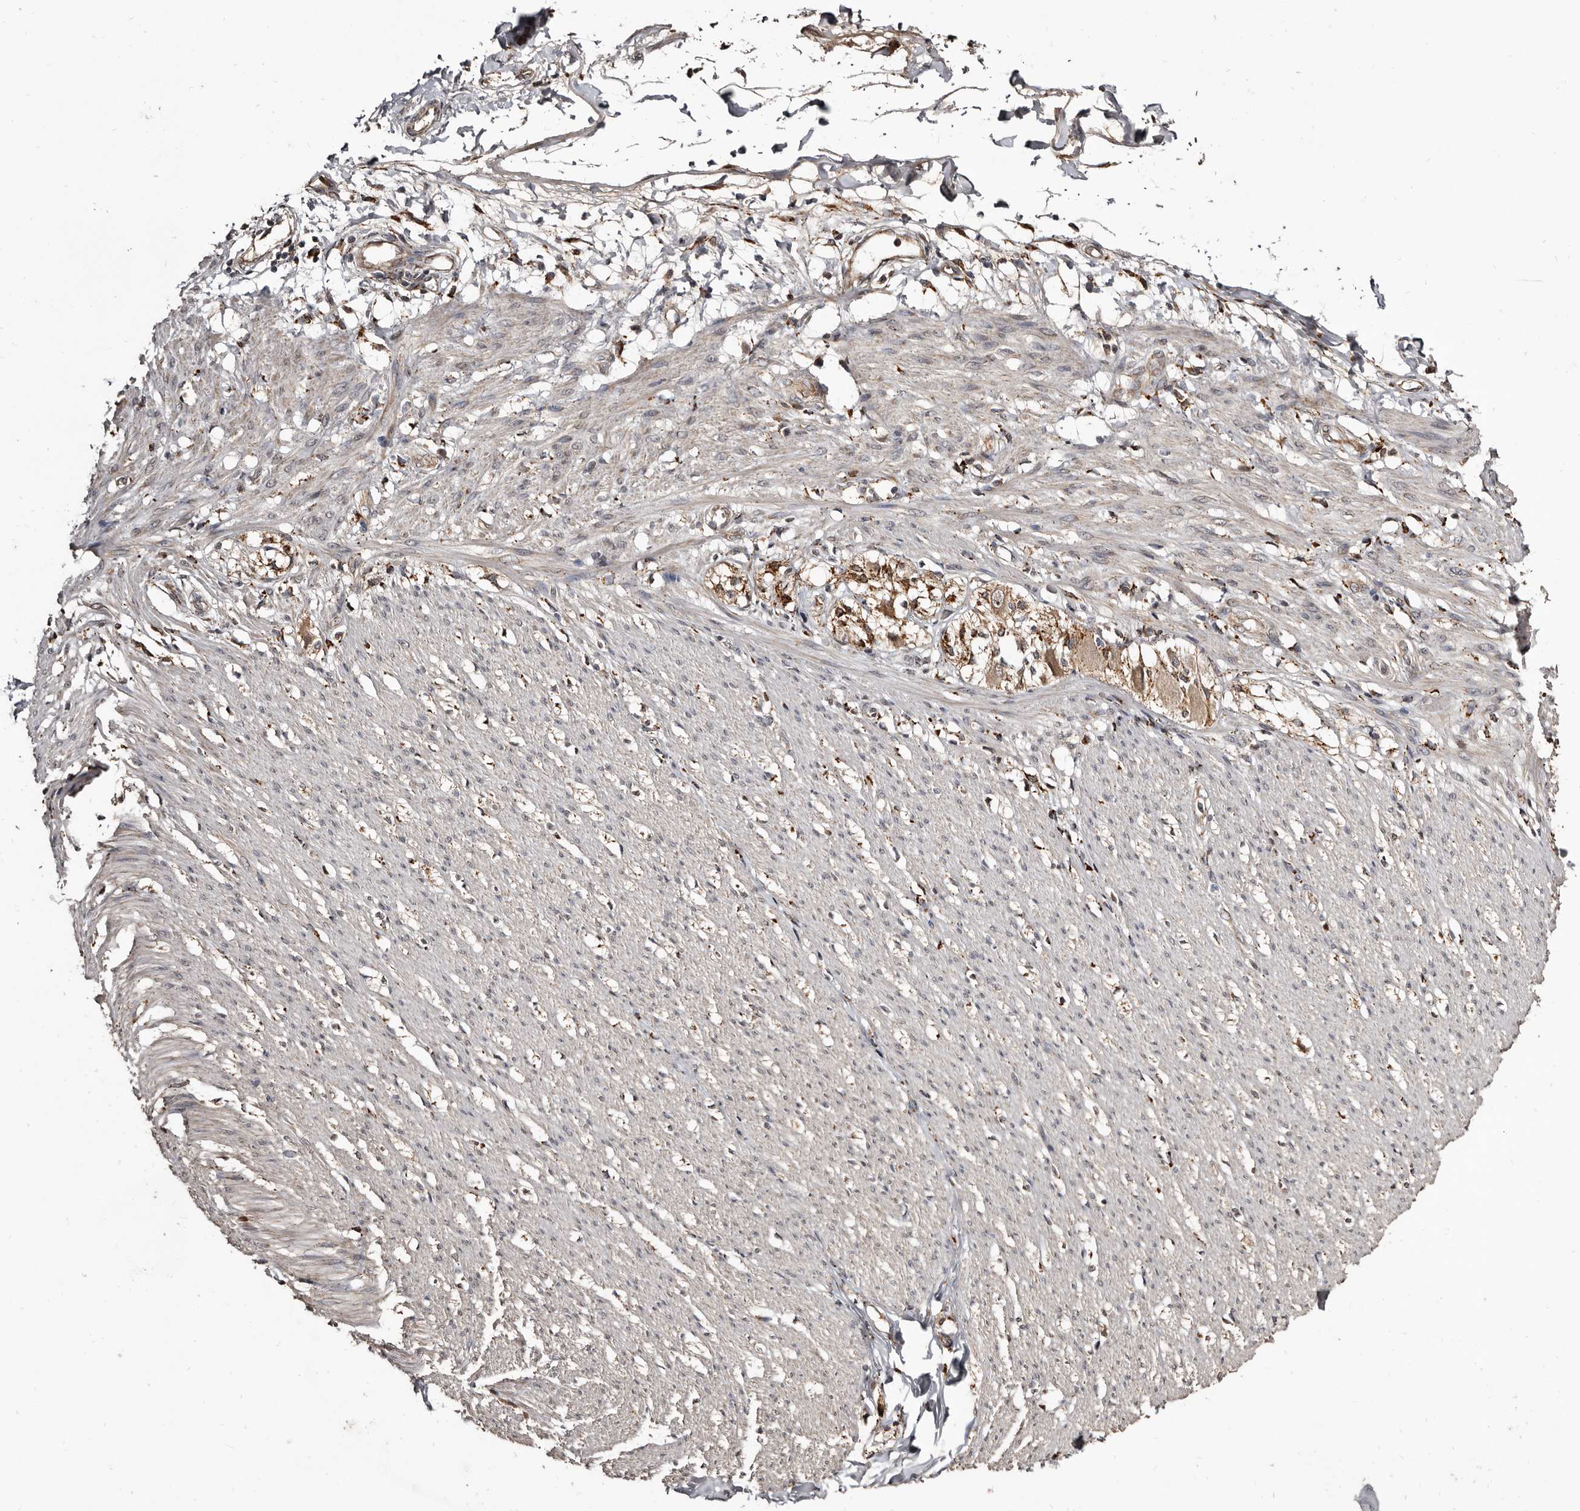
{"staining": {"intensity": "moderate", "quantity": "25%-75%", "location": "cytoplasmic/membranous"}, "tissue": "smooth muscle", "cell_type": "Smooth muscle cells", "image_type": "normal", "snomed": [{"axis": "morphology", "description": "Normal tissue, NOS"}, {"axis": "morphology", "description": "Adenocarcinoma, NOS"}, {"axis": "topography", "description": "Smooth muscle"}, {"axis": "topography", "description": "Colon"}], "caption": "Smooth muscle cells exhibit medium levels of moderate cytoplasmic/membranous staining in about 25%-75% of cells in benign smooth muscle. Nuclei are stained in blue.", "gene": "AKAP7", "patient": {"sex": "male", "age": 14}}